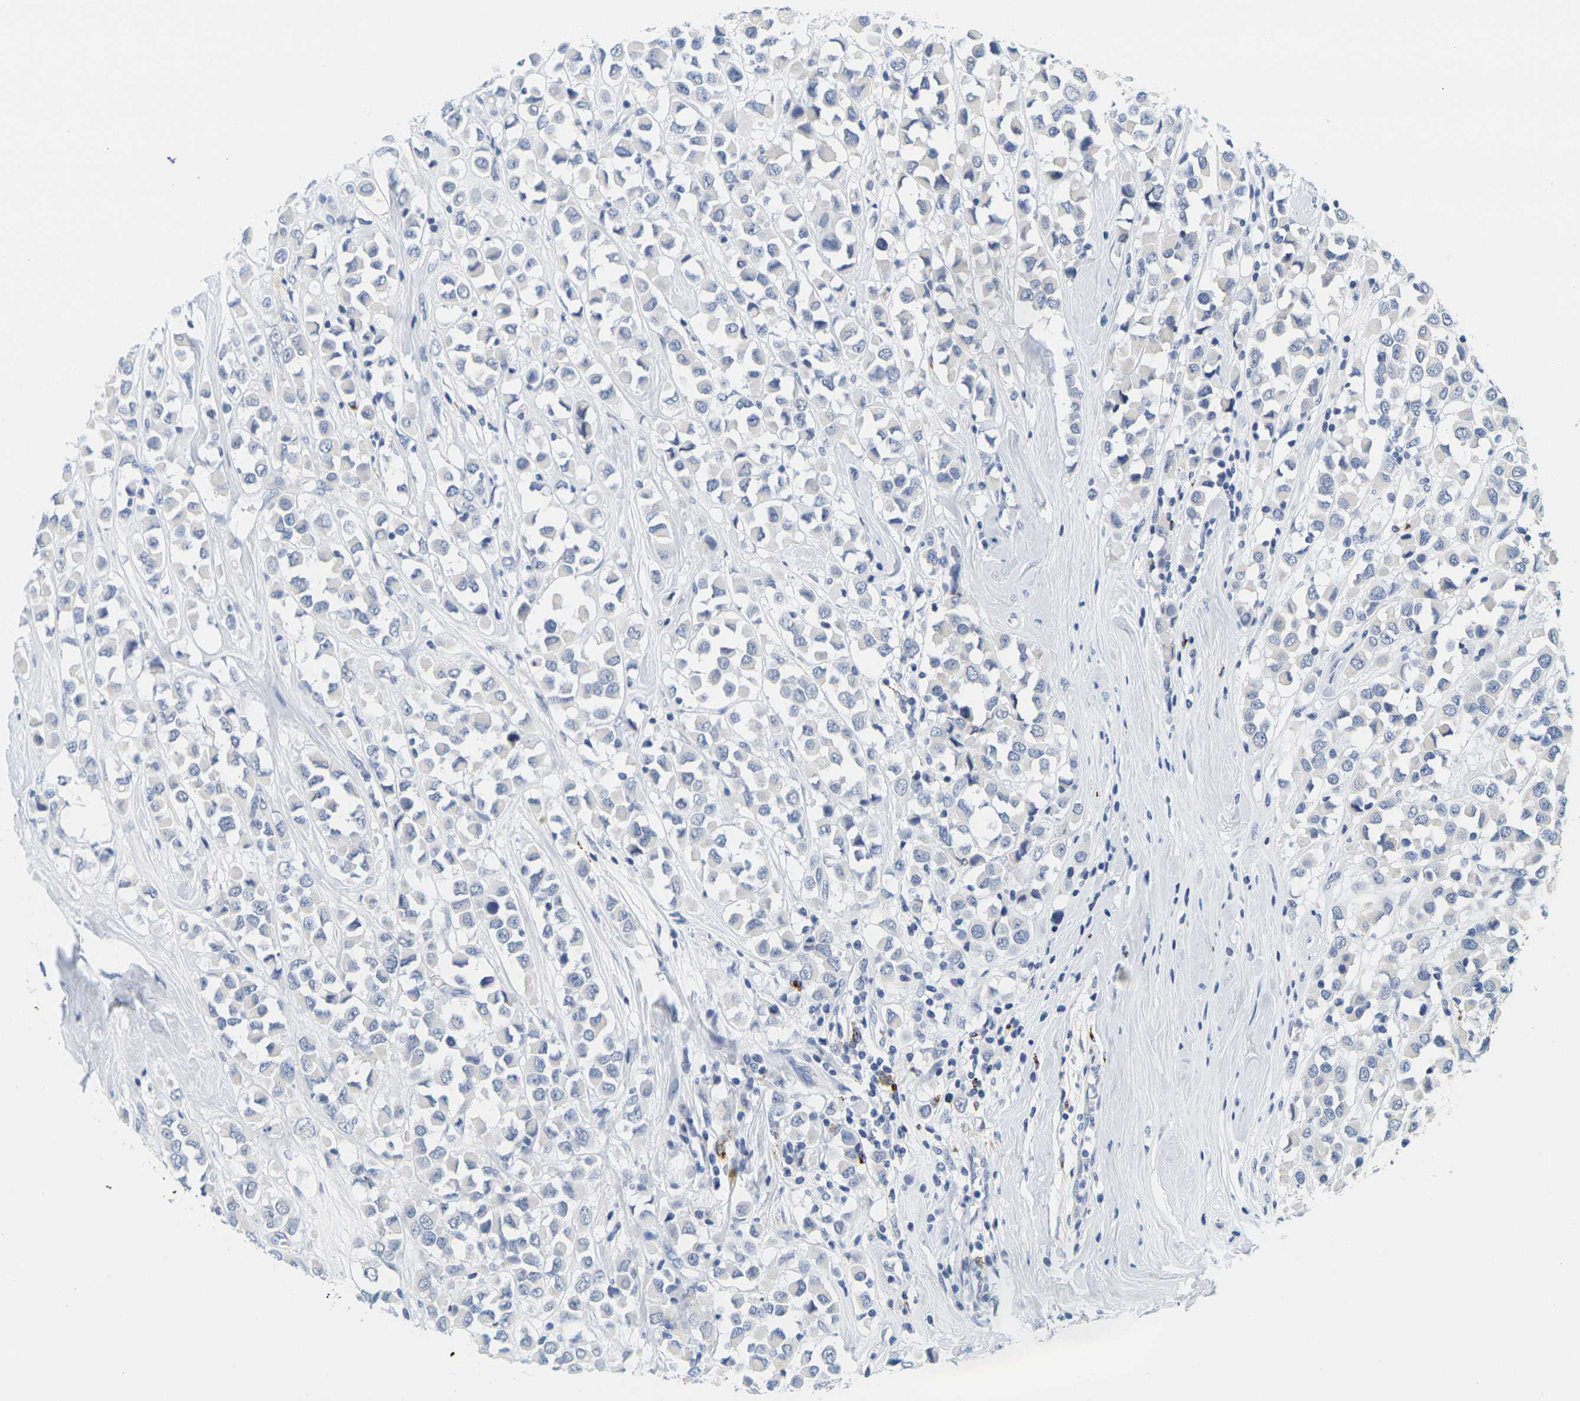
{"staining": {"intensity": "negative", "quantity": "none", "location": "none"}, "tissue": "breast cancer", "cell_type": "Tumor cells", "image_type": "cancer", "snomed": [{"axis": "morphology", "description": "Duct carcinoma"}, {"axis": "topography", "description": "Breast"}], "caption": "Photomicrograph shows no significant protein positivity in tumor cells of intraductal carcinoma (breast). (Brightfield microscopy of DAB IHC at high magnification).", "gene": "HLA-DOB", "patient": {"sex": "female", "age": 61}}